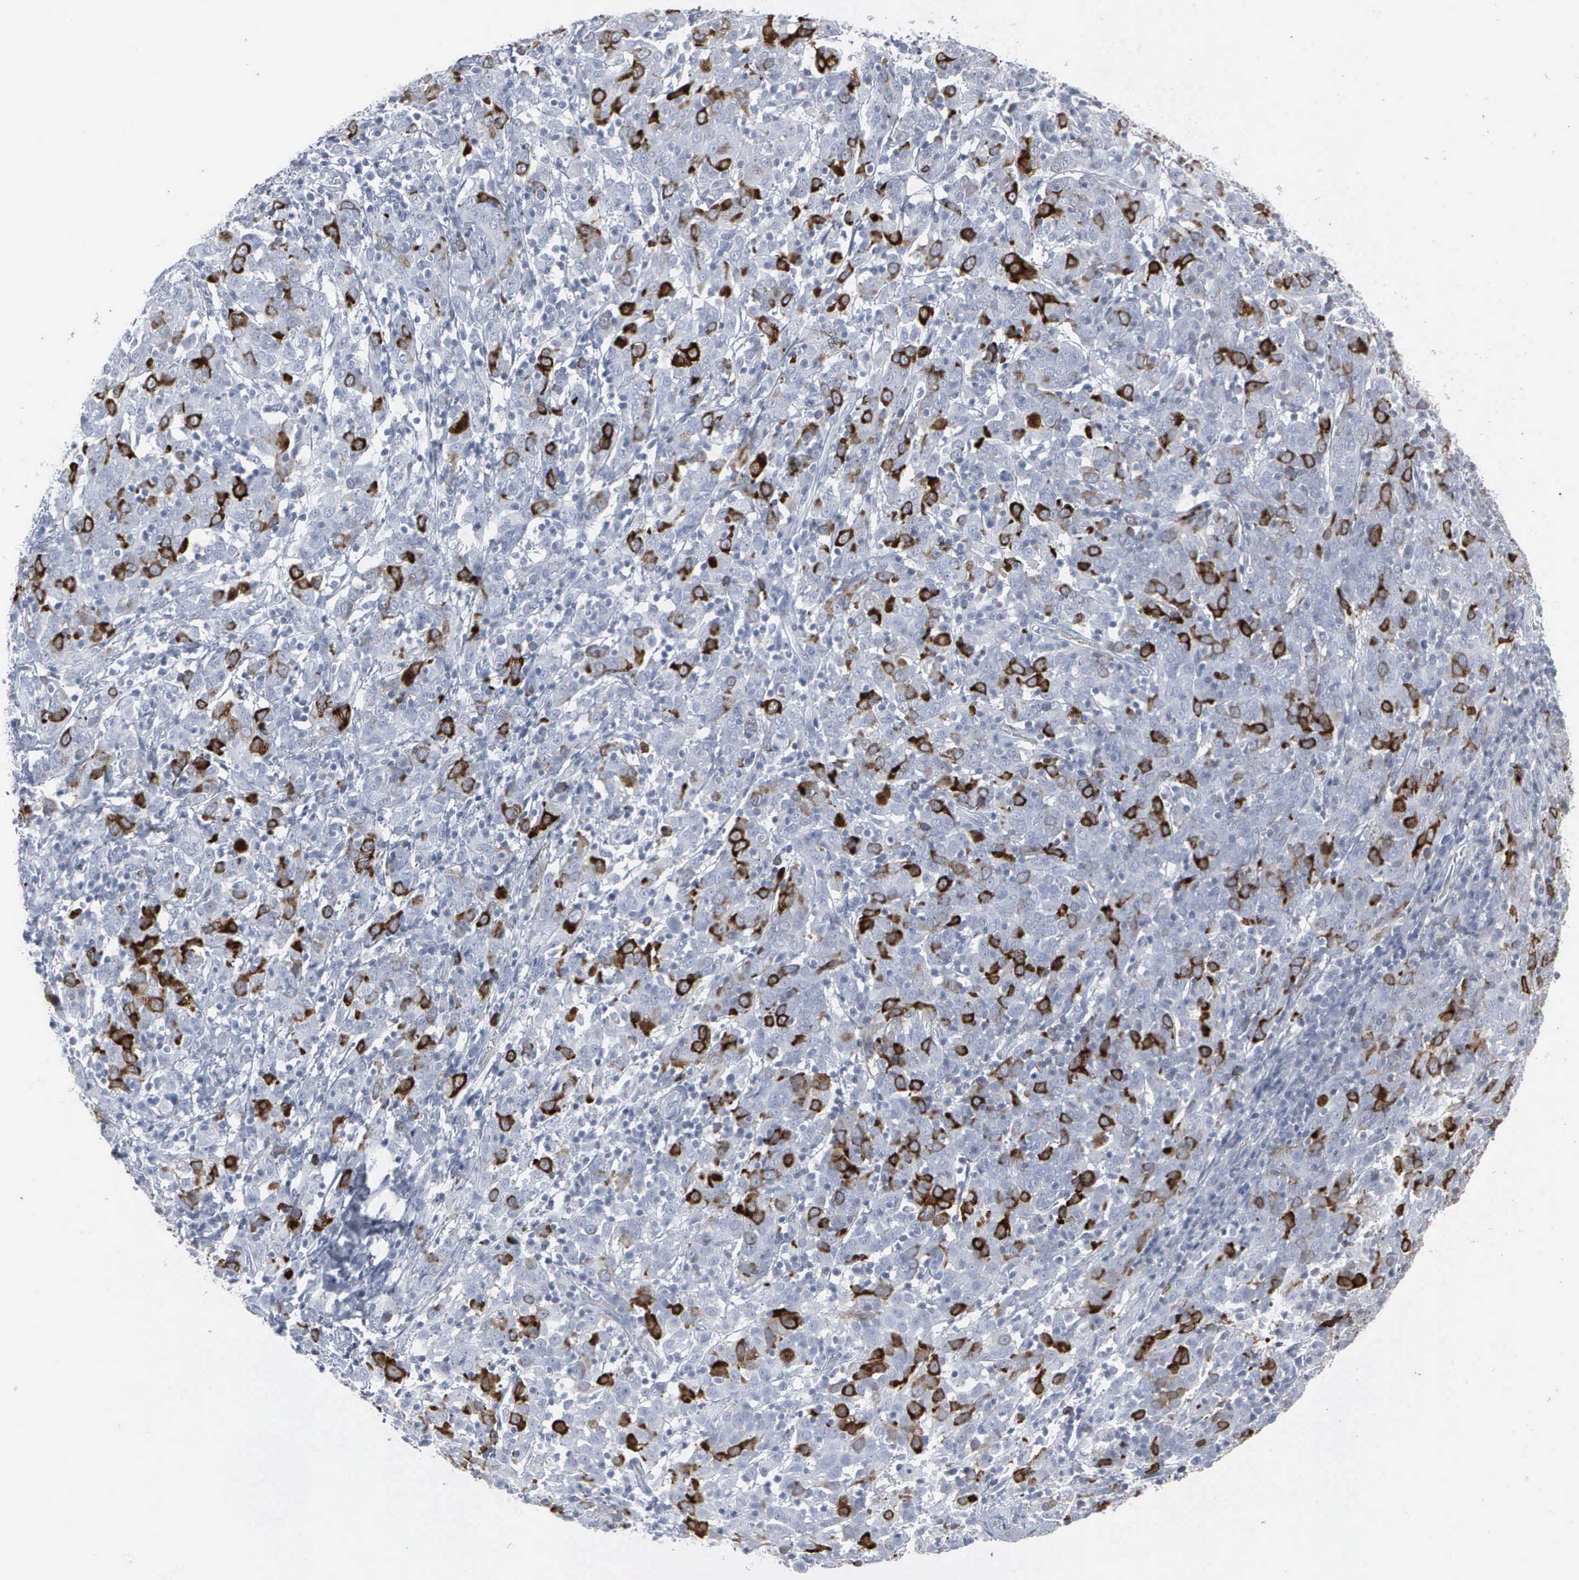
{"staining": {"intensity": "strong", "quantity": "<25%", "location": "cytoplasmic/membranous"}, "tissue": "cervical cancer", "cell_type": "Tumor cells", "image_type": "cancer", "snomed": [{"axis": "morphology", "description": "Normal tissue, NOS"}, {"axis": "morphology", "description": "Squamous cell carcinoma, NOS"}, {"axis": "topography", "description": "Cervix"}], "caption": "A high-resolution histopathology image shows immunohistochemistry staining of cervical squamous cell carcinoma, which reveals strong cytoplasmic/membranous positivity in about <25% of tumor cells.", "gene": "CCNB1", "patient": {"sex": "female", "age": 67}}